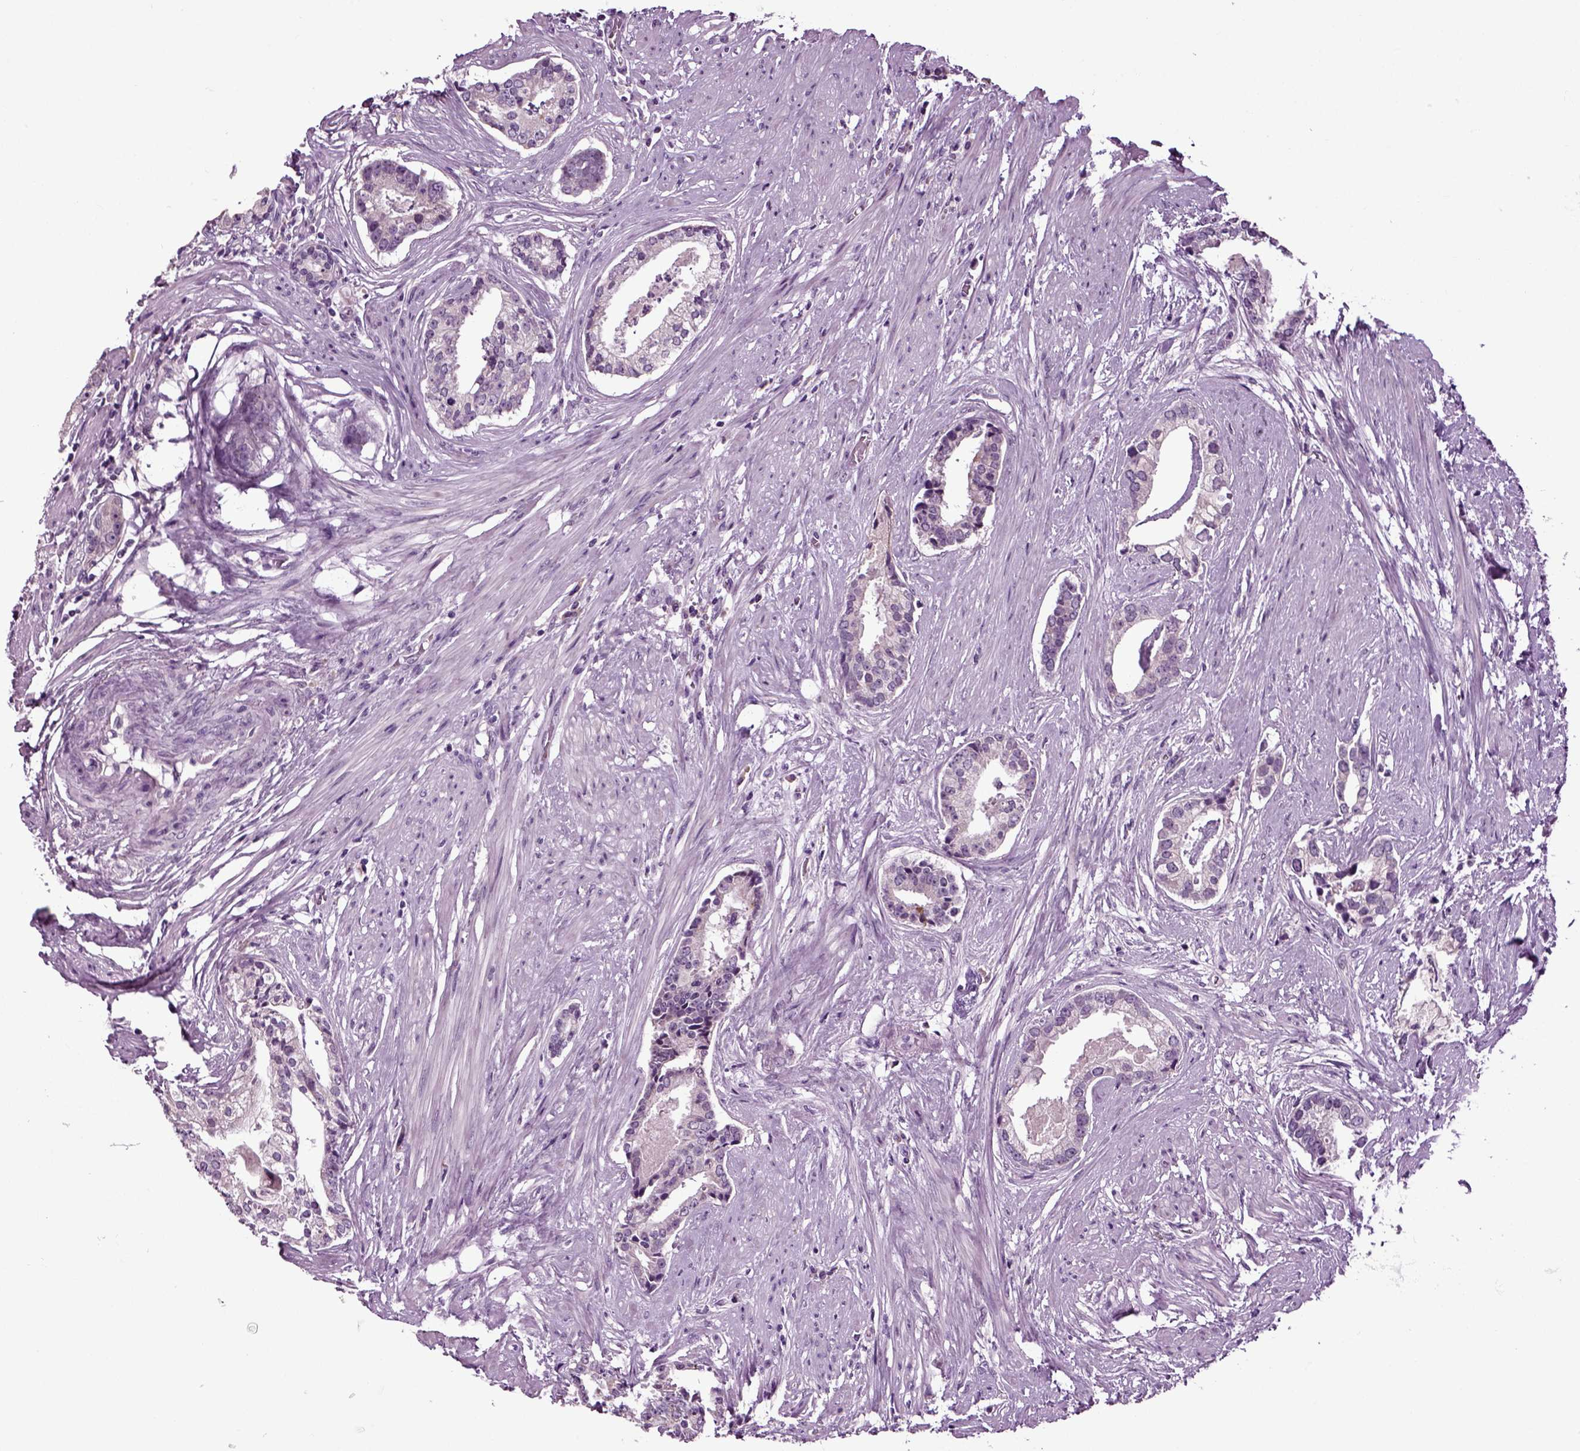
{"staining": {"intensity": "negative", "quantity": "none", "location": "none"}, "tissue": "prostate cancer", "cell_type": "Tumor cells", "image_type": "cancer", "snomed": [{"axis": "morphology", "description": "Adenocarcinoma, NOS"}, {"axis": "topography", "description": "Prostate and seminal vesicle, NOS"}, {"axis": "topography", "description": "Prostate"}], "caption": "There is no significant expression in tumor cells of prostate cancer (adenocarcinoma).", "gene": "SPATA17", "patient": {"sex": "male", "age": 44}}